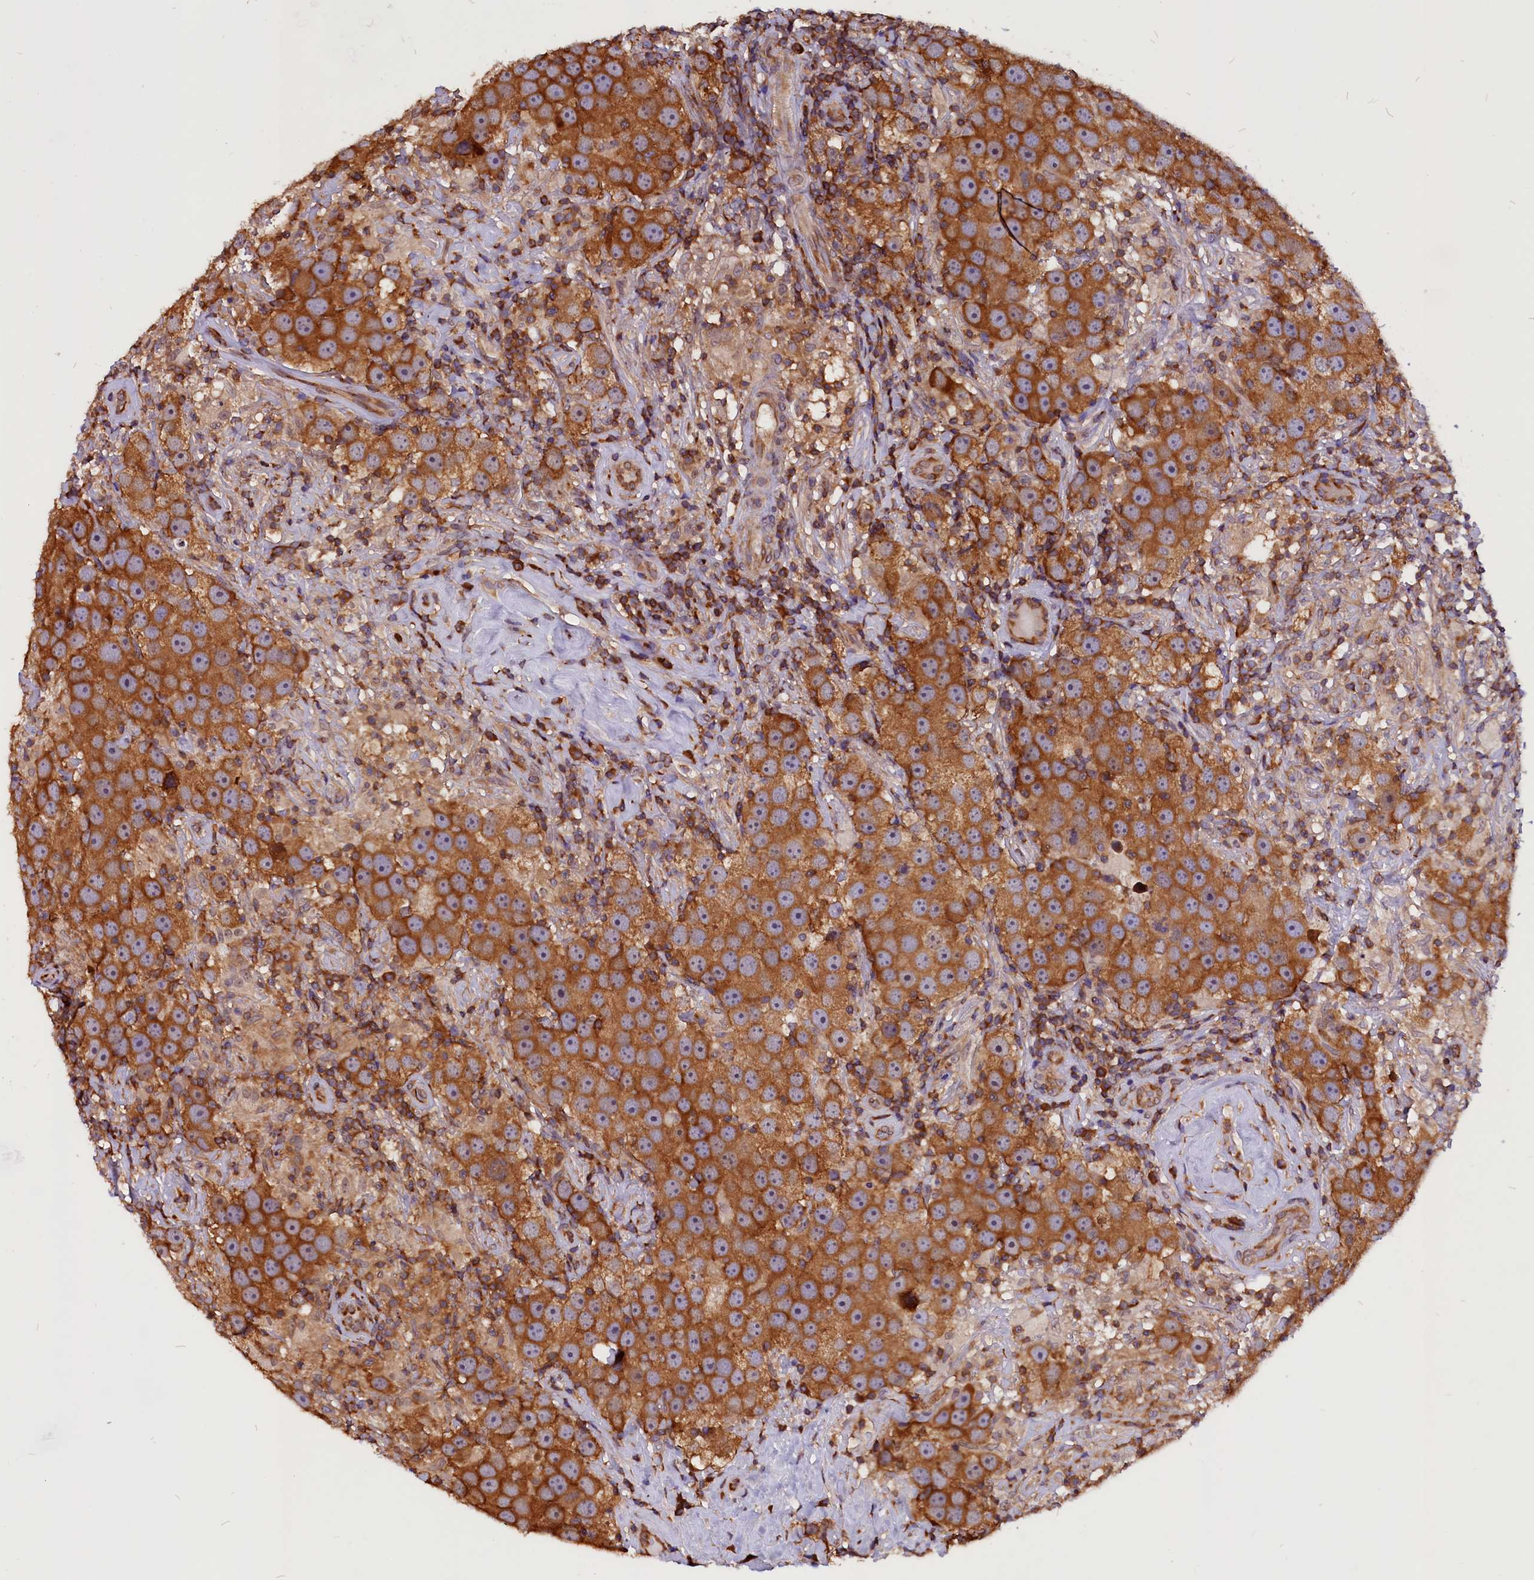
{"staining": {"intensity": "strong", "quantity": ">75%", "location": "cytoplasmic/membranous"}, "tissue": "testis cancer", "cell_type": "Tumor cells", "image_type": "cancer", "snomed": [{"axis": "morphology", "description": "Seminoma, NOS"}, {"axis": "topography", "description": "Testis"}], "caption": "Immunohistochemical staining of human testis cancer displays high levels of strong cytoplasmic/membranous staining in about >75% of tumor cells.", "gene": "EIF3G", "patient": {"sex": "male", "age": 49}}